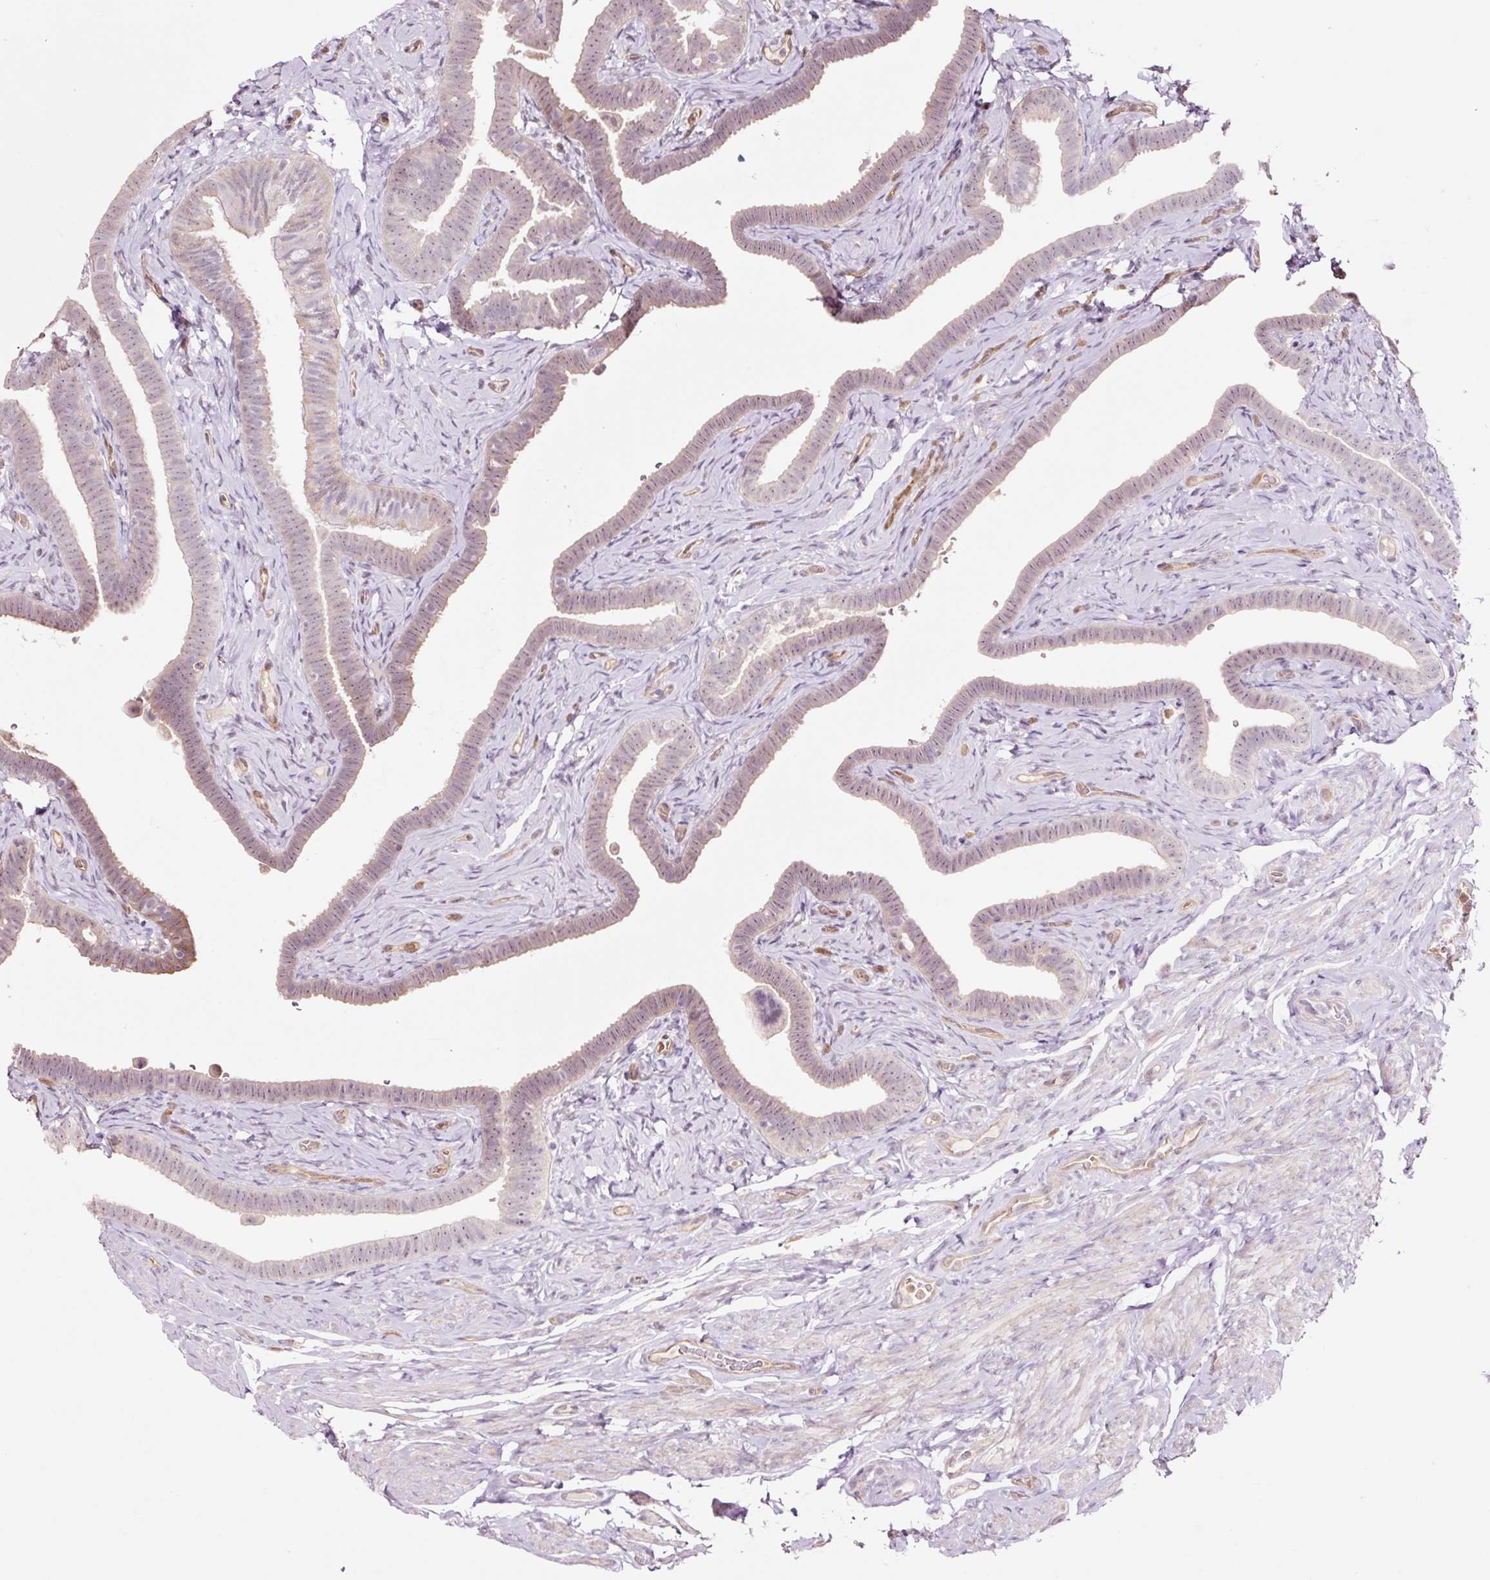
{"staining": {"intensity": "moderate", "quantity": "25%-75%", "location": "cytoplasmic/membranous,nuclear"}, "tissue": "fallopian tube", "cell_type": "Glandular cells", "image_type": "normal", "snomed": [{"axis": "morphology", "description": "Normal tissue, NOS"}, {"axis": "topography", "description": "Fallopian tube"}], "caption": "Human fallopian tube stained for a protein (brown) reveals moderate cytoplasmic/membranous,nuclear positive positivity in about 25%-75% of glandular cells.", "gene": "FBXL14", "patient": {"sex": "female", "age": 69}}